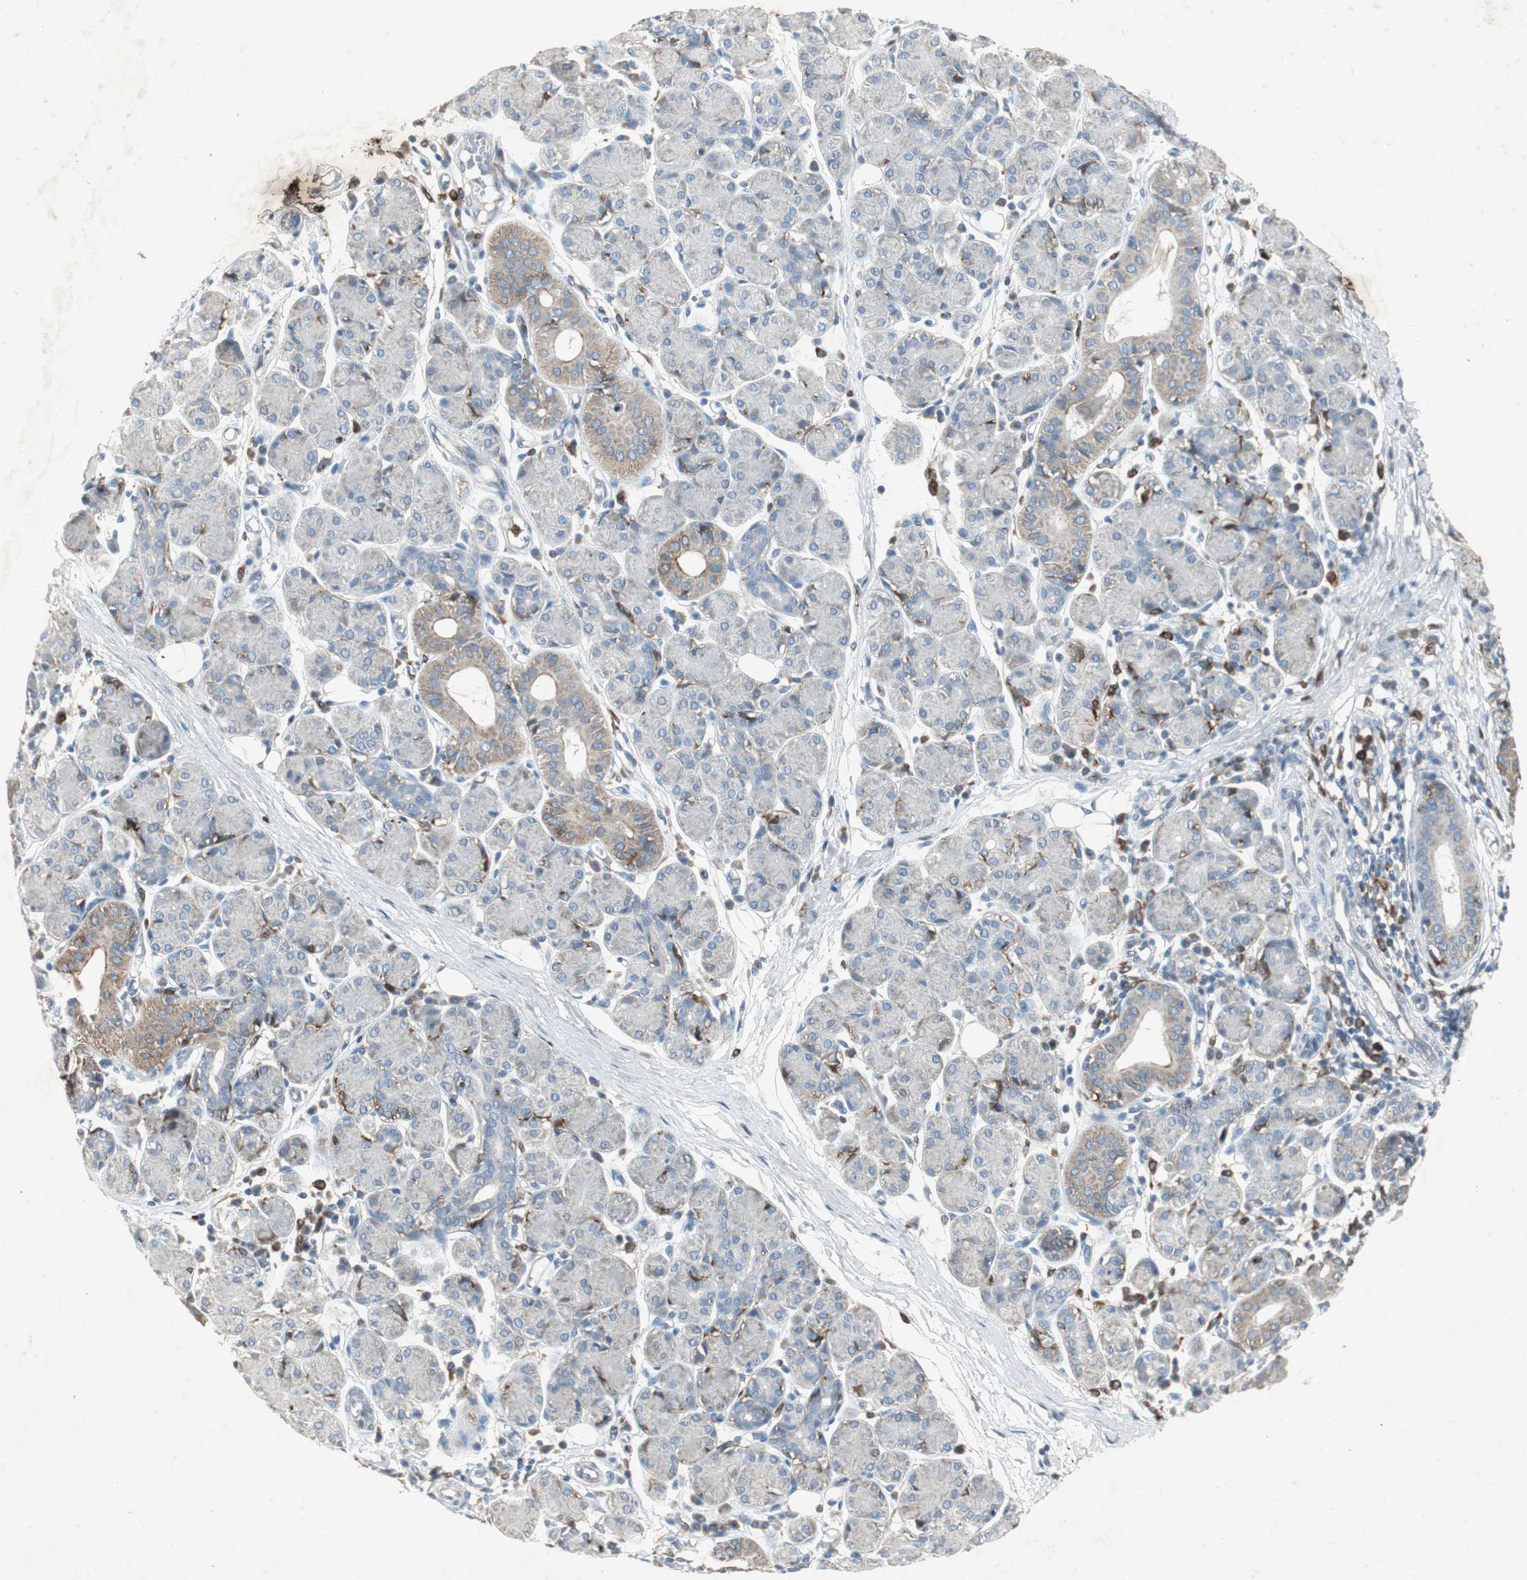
{"staining": {"intensity": "moderate", "quantity": "<25%", "location": "cytoplasmic/membranous"}, "tissue": "salivary gland", "cell_type": "Glandular cells", "image_type": "normal", "snomed": [{"axis": "morphology", "description": "Normal tissue, NOS"}, {"axis": "morphology", "description": "Inflammation, NOS"}, {"axis": "topography", "description": "Lymph node"}, {"axis": "topography", "description": "Salivary gland"}], "caption": "Immunohistochemical staining of benign salivary gland displays low levels of moderate cytoplasmic/membranous staining in approximately <25% of glandular cells.", "gene": "TYROBP", "patient": {"sex": "male", "age": 3}}